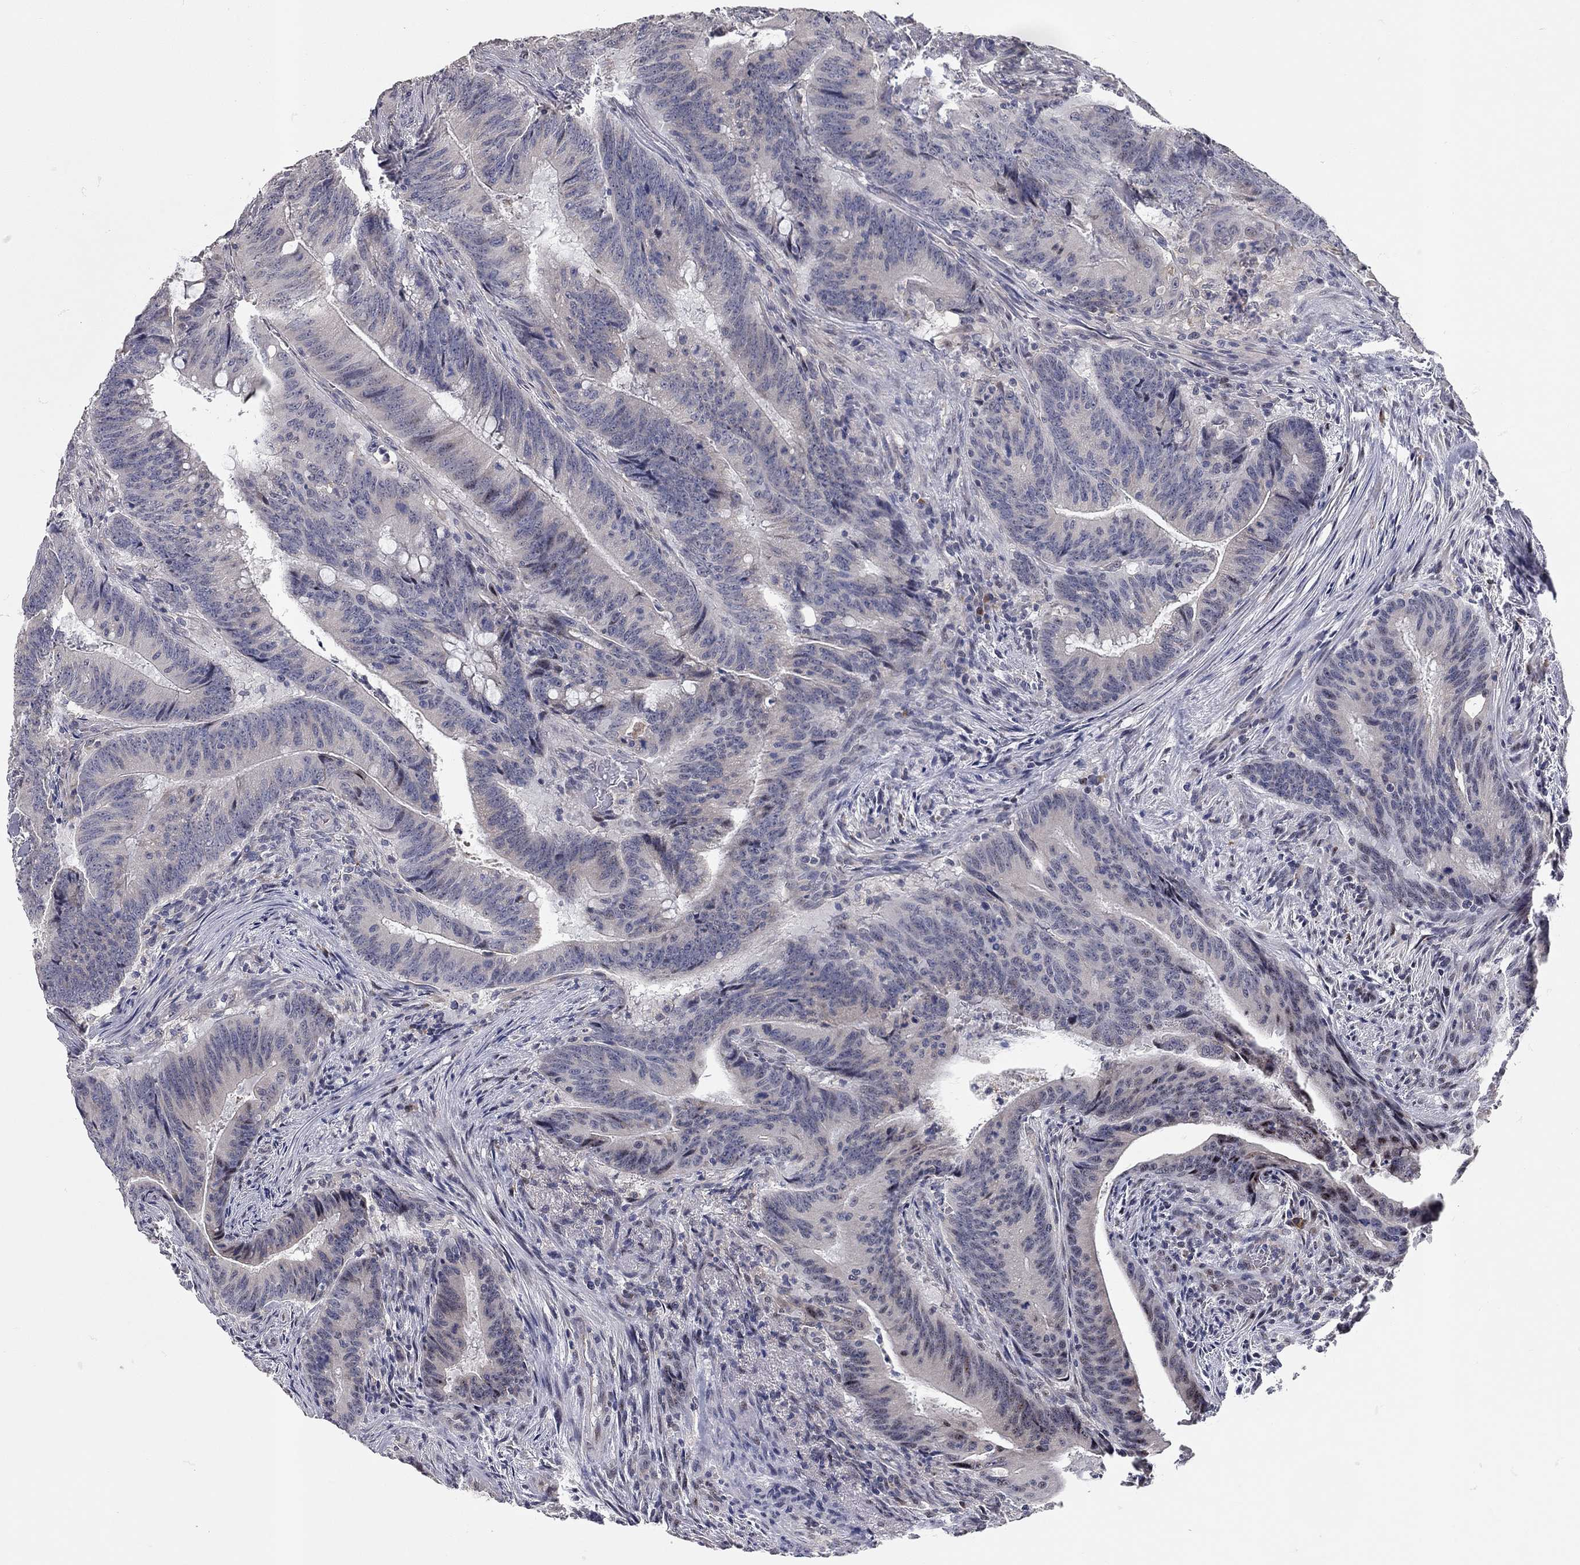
{"staining": {"intensity": "negative", "quantity": "none", "location": "none"}, "tissue": "colorectal cancer", "cell_type": "Tumor cells", "image_type": "cancer", "snomed": [{"axis": "morphology", "description": "Adenocarcinoma, NOS"}, {"axis": "topography", "description": "Colon"}], "caption": "High magnification brightfield microscopy of colorectal cancer (adenocarcinoma) stained with DAB (3,3'-diaminobenzidine) (brown) and counterstained with hematoxylin (blue): tumor cells show no significant staining.", "gene": "XAGE2", "patient": {"sex": "female", "age": 87}}